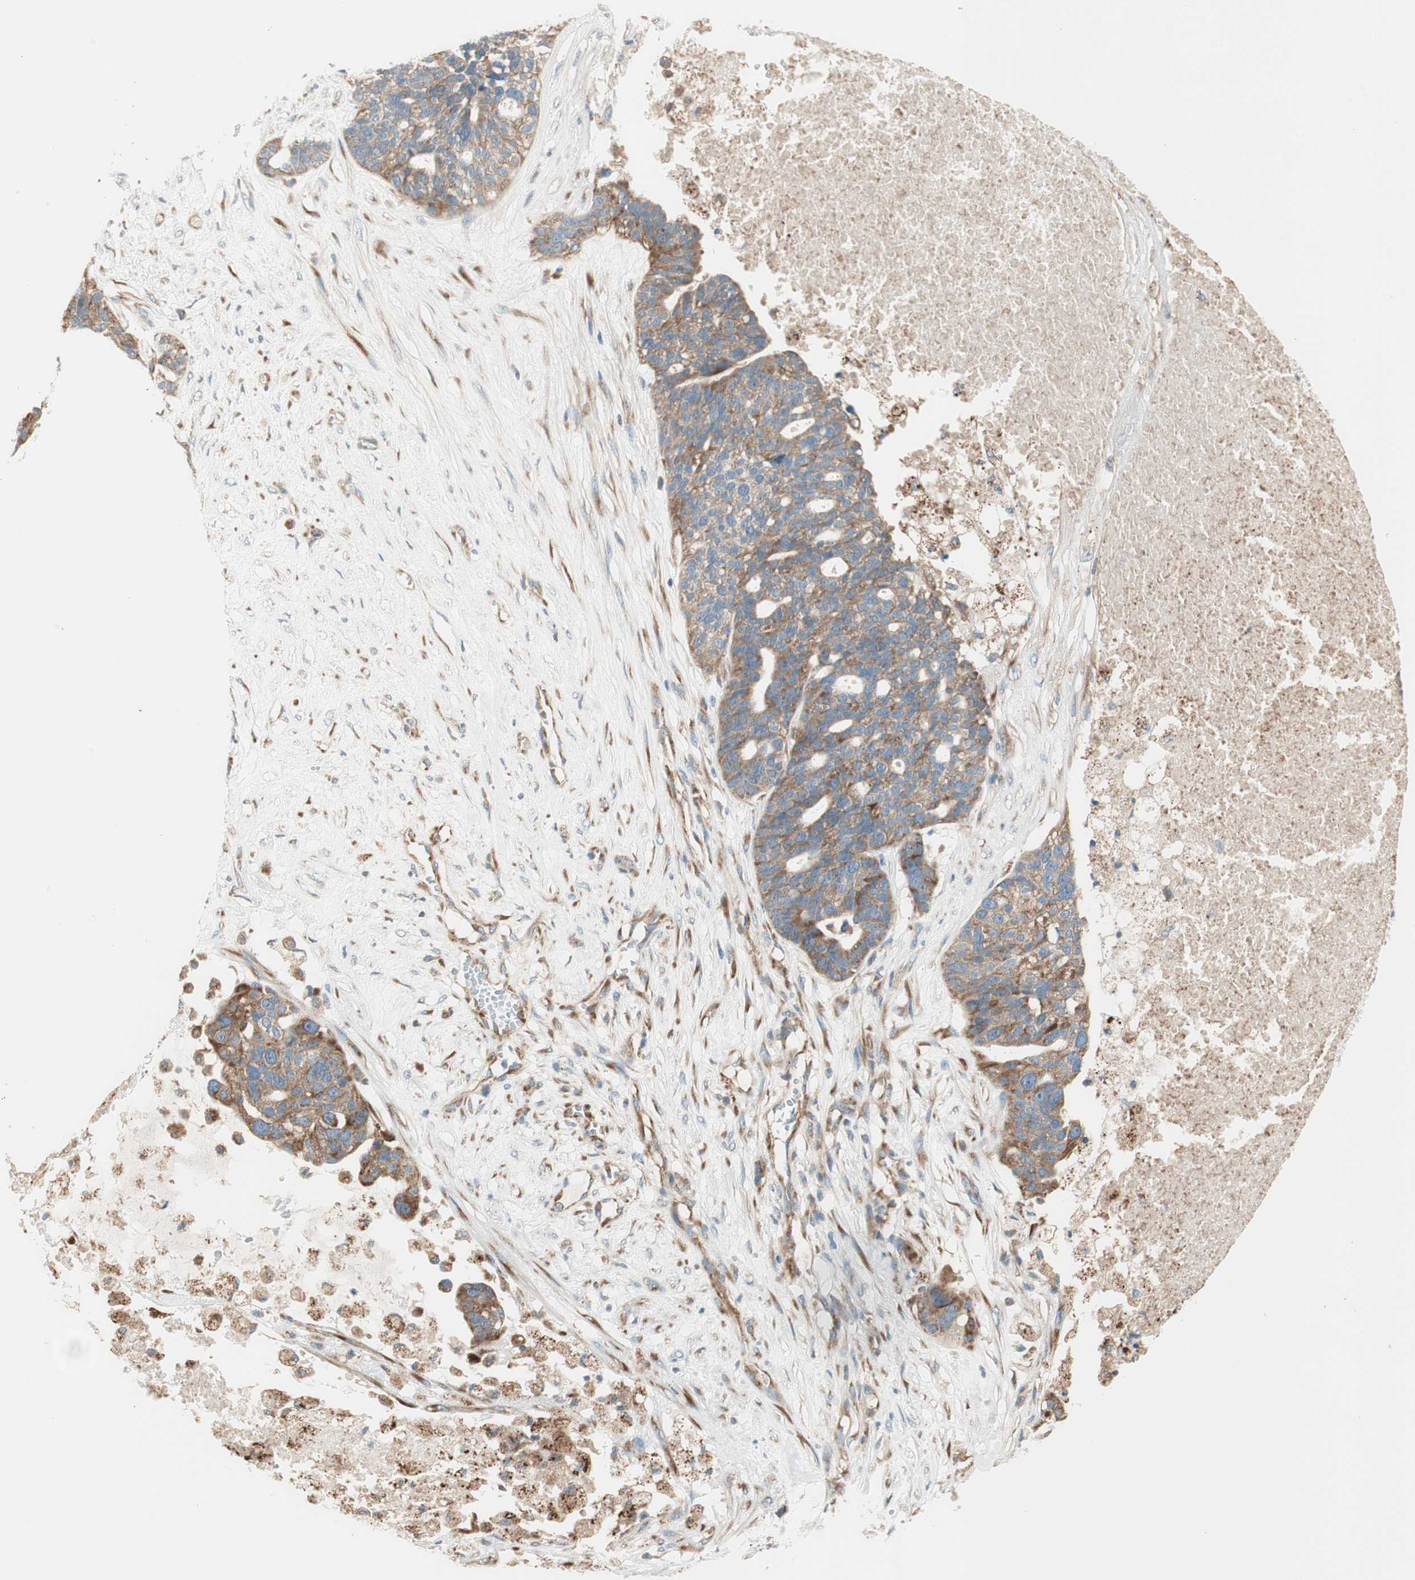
{"staining": {"intensity": "moderate", "quantity": ">75%", "location": "cytoplasmic/membranous"}, "tissue": "ovarian cancer", "cell_type": "Tumor cells", "image_type": "cancer", "snomed": [{"axis": "morphology", "description": "Cystadenocarcinoma, serous, NOS"}, {"axis": "topography", "description": "Ovary"}], "caption": "Serous cystadenocarcinoma (ovarian) tissue exhibits moderate cytoplasmic/membranous expression in approximately >75% of tumor cells, visualized by immunohistochemistry.", "gene": "RPL23", "patient": {"sex": "female", "age": 59}}